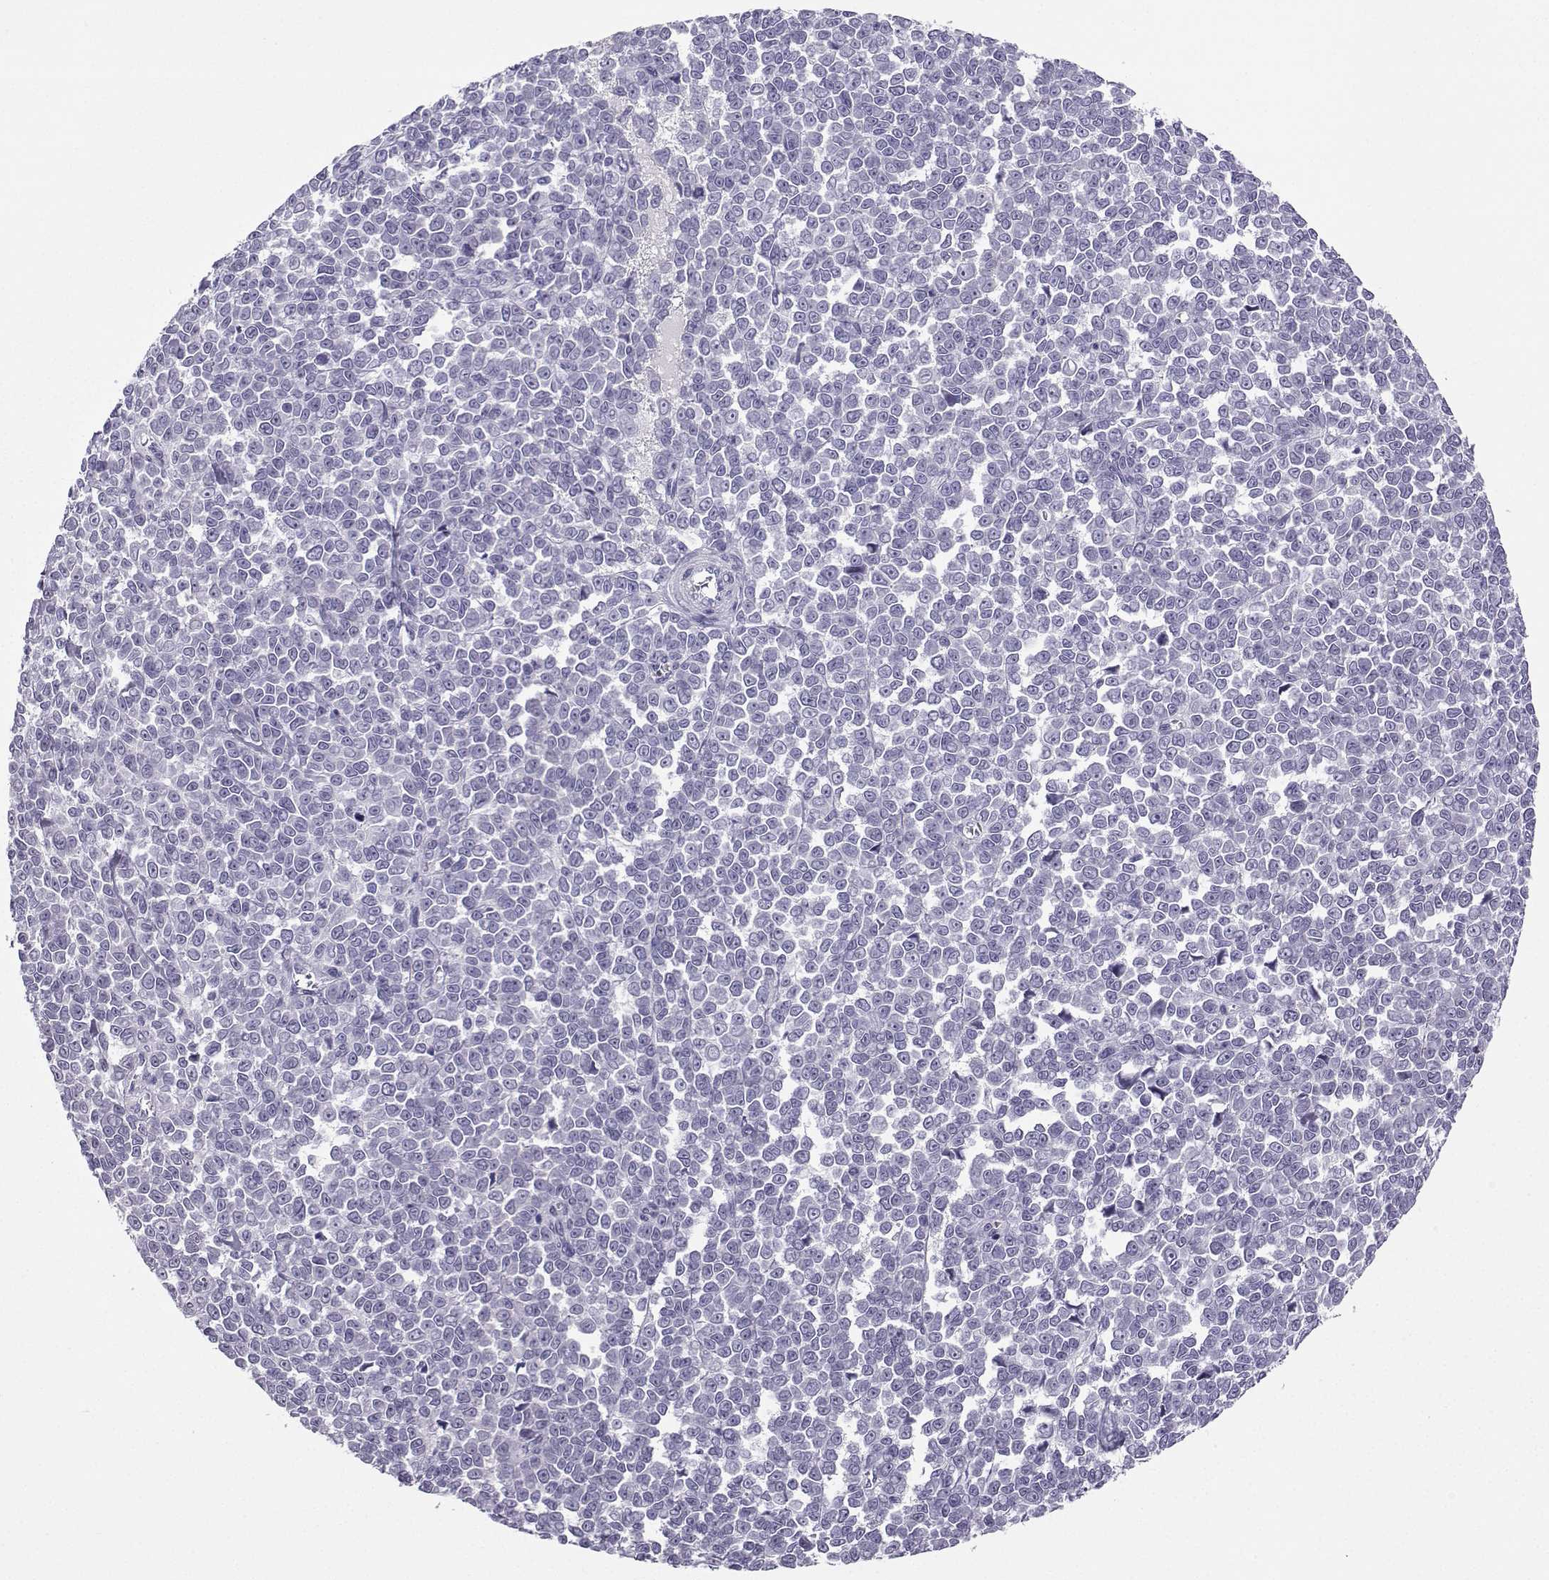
{"staining": {"intensity": "negative", "quantity": "none", "location": "none"}, "tissue": "melanoma", "cell_type": "Tumor cells", "image_type": "cancer", "snomed": [{"axis": "morphology", "description": "Malignant melanoma, NOS"}, {"axis": "topography", "description": "Skin"}], "caption": "Immunohistochemistry (IHC) photomicrograph of neoplastic tissue: malignant melanoma stained with DAB (3,3'-diaminobenzidine) displays no significant protein expression in tumor cells.", "gene": "ZBTB8B", "patient": {"sex": "female", "age": 95}}